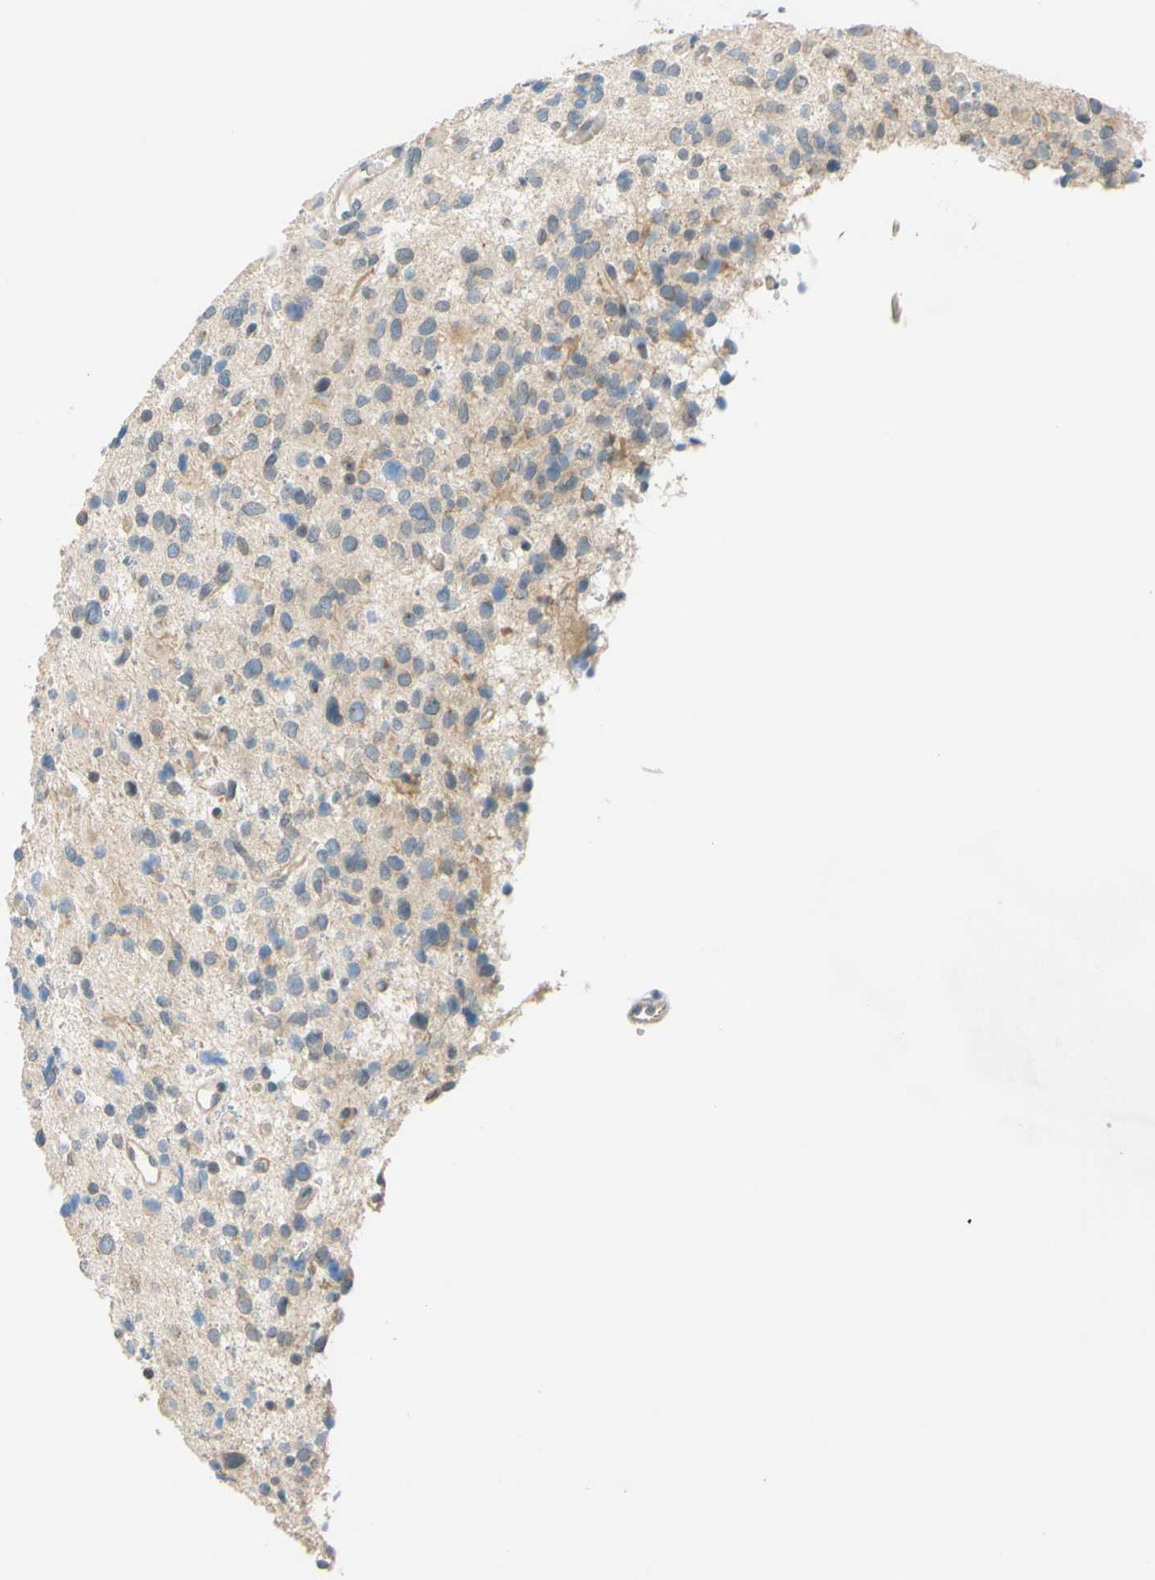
{"staining": {"intensity": "weak", "quantity": "25%-75%", "location": "cytoplasmic/membranous"}, "tissue": "glioma", "cell_type": "Tumor cells", "image_type": "cancer", "snomed": [{"axis": "morphology", "description": "Glioma, malignant, High grade"}, {"axis": "topography", "description": "Brain"}], "caption": "Tumor cells demonstrate low levels of weak cytoplasmic/membranous staining in about 25%-75% of cells in human glioma.", "gene": "C2CD2L", "patient": {"sex": "male", "age": 48}}